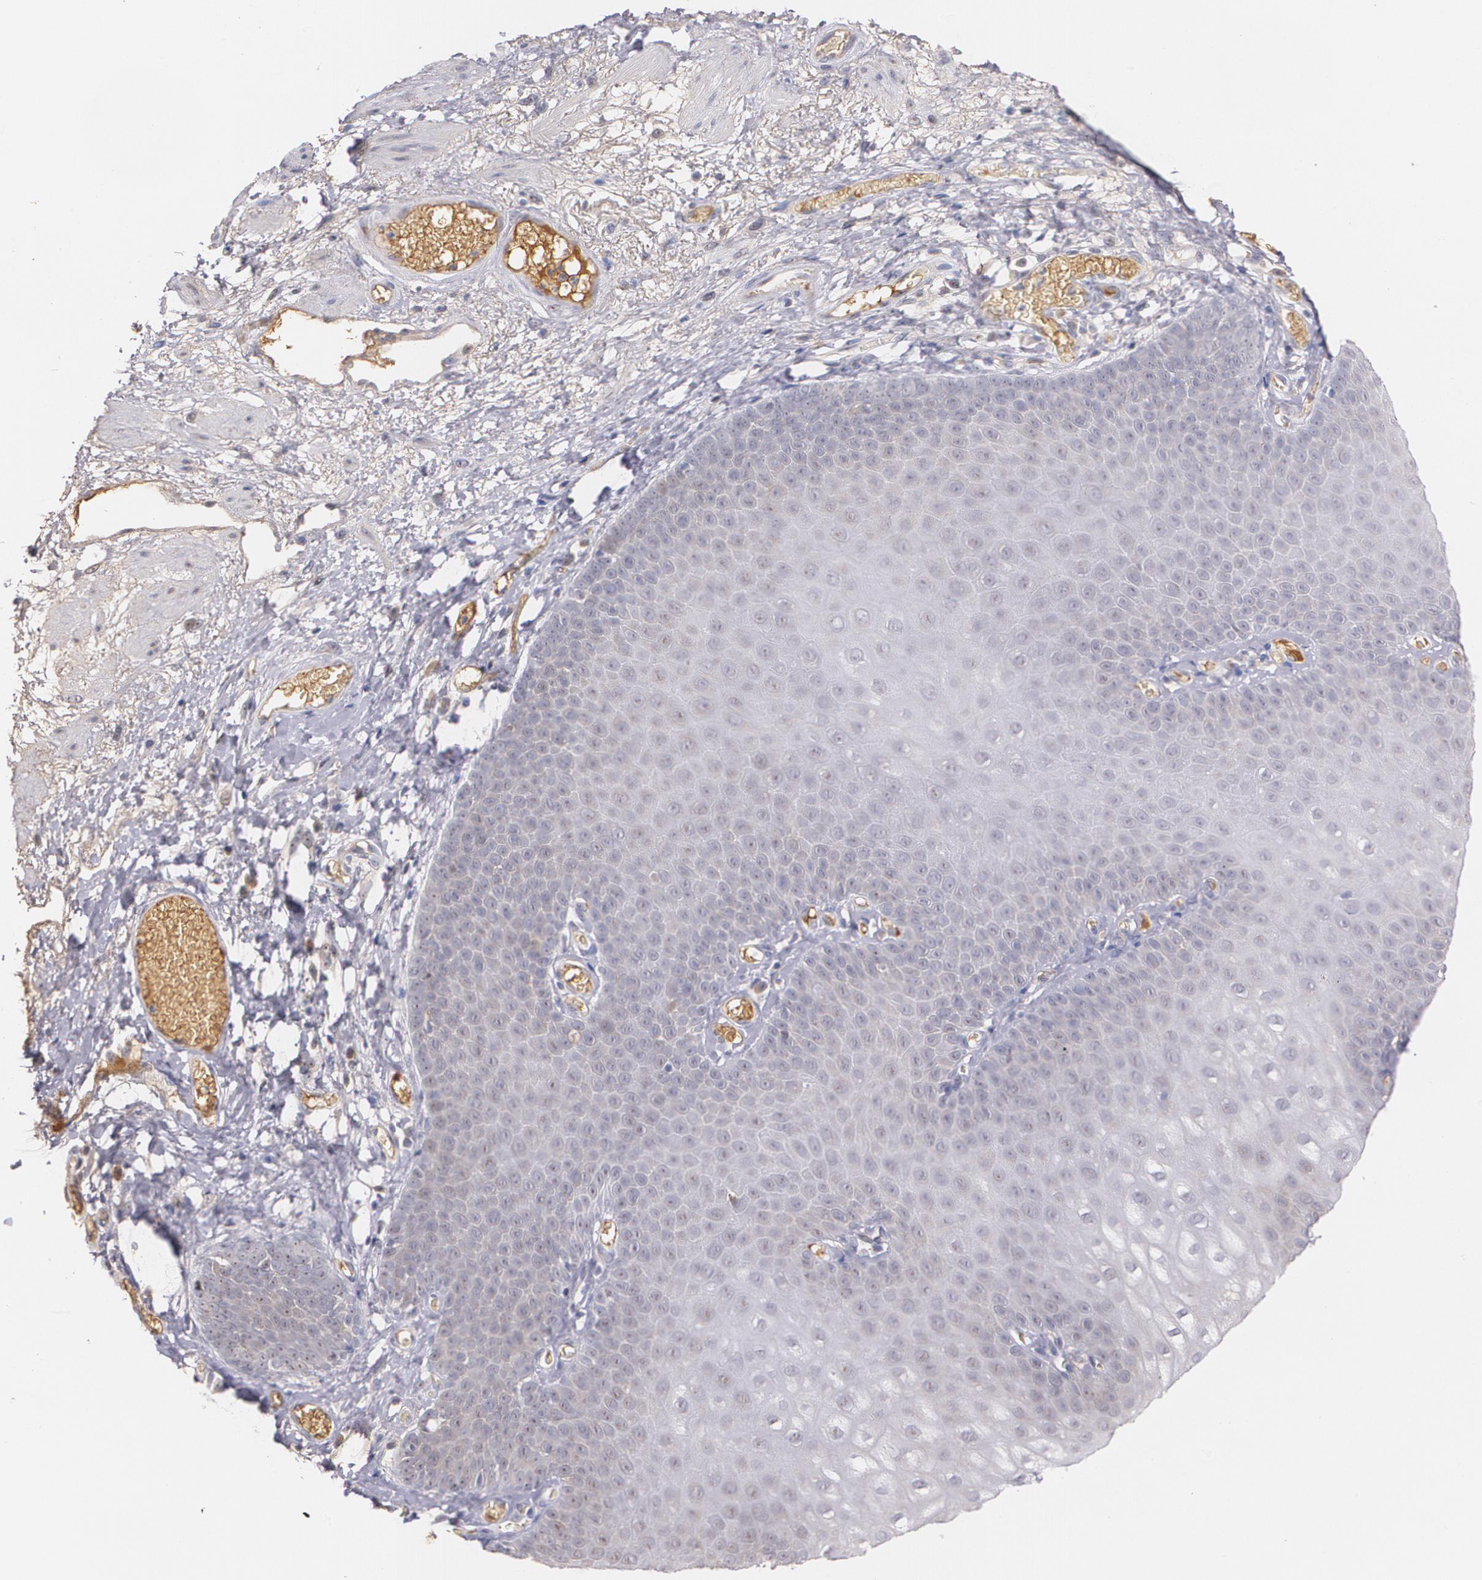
{"staining": {"intensity": "weak", "quantity": "25%-75%", "location": "cytoplasmic/membranous"}, "tissue": "skin", "cell_type": "Epidermal cells", "image_type": "normal", "snomed": [{"axis": "morphology", "description": "Normal tissue, NOS"}, {"axis": "morphology", "description": "Hemorrhoids"}, {"axis": "morphology", "description": "Inflammation, NOS"}, {"axis": "topography", "description": "Anal"}], "caption": "Epidermal cells demonstrate low levels of weak cytoplasmic/membranous expression in about 25%-75% of cells in benign skin.", "gene": "AMBP", "patient": {"sex": "male", "age": 60}}